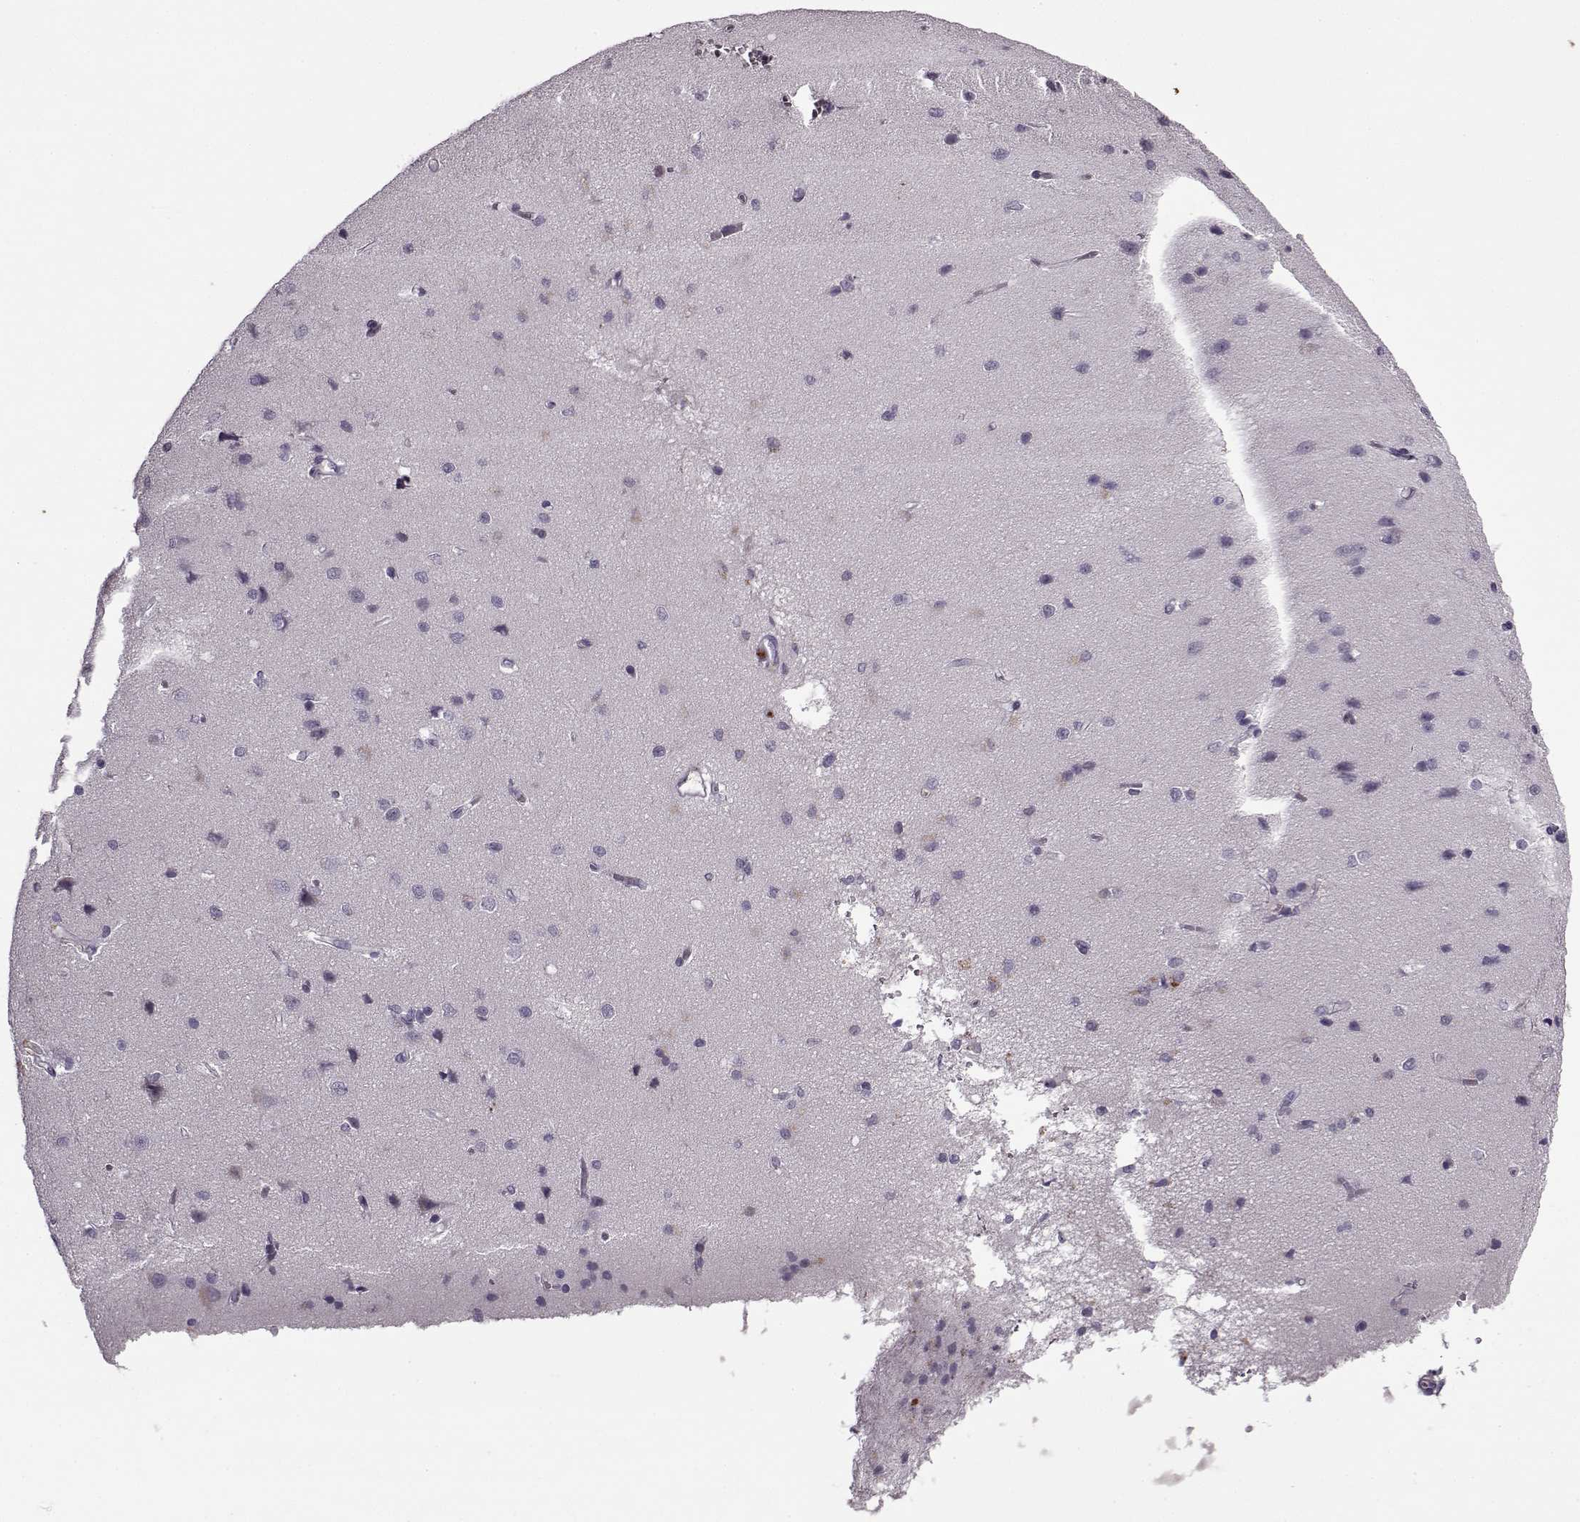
{"staining": {"intensity": "negative", "quantity": "none", "location": "none"}, "tissue": "cerebral cortex", "cell_type": "Endothelial cells", "image_type": "normal", "snomed": [{"axis": "morphology", "description": "Normal tissue, NOS"}, {"axis": "topography", "description": "Cerebral cortex"}], "caption": "The image displays no significant staining in endothelial cells of cerebral cortex. (Stains: DAB IHC with hematoxylin counter stain, Microscopy: brightfield microscopy at high magnification).", "gene": "KRT9", "patient": {"sex": "male", "age": 37}}